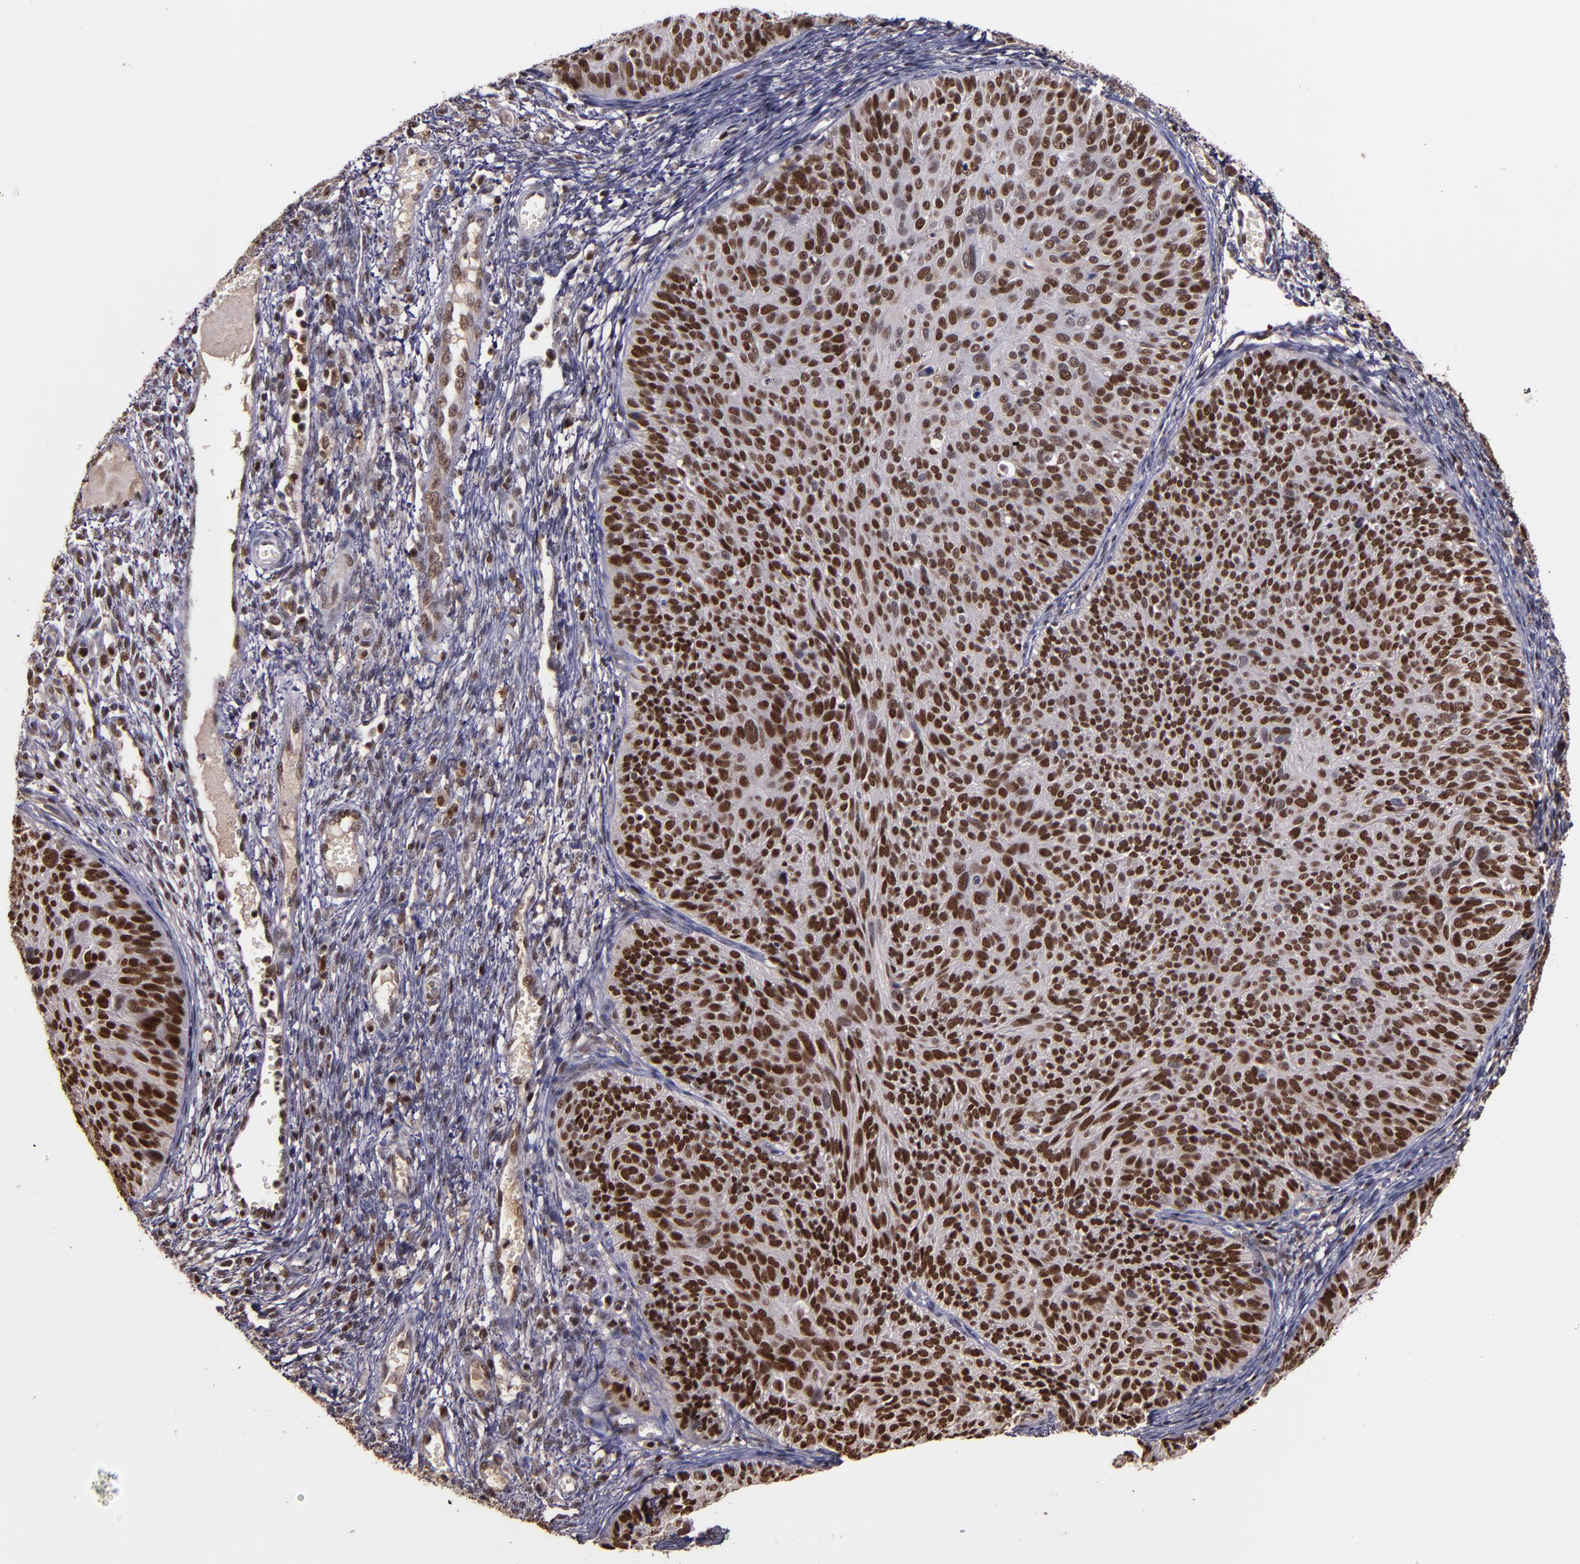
{"staining": {"intensity": "strong", "quantity": ">75%", "location": "nuclear"}, "tissue": "cervical cancer", "cell_type": "Tumor cells", "image_type": "cancer", "snomed": [{"axis": "morphology", "description": "Squamous cell carcinoma, NOS"}, {"axis": "topography", "description": "Cervix"}], "caption": "Brown immunohistochemical staining in cervical cancer (squamous cell carcinoma) reveals strong nuclear expression in about >75% of tumor cells.", "gene": "CHEK2", "patient": {"sex": "female", "age": 36}}